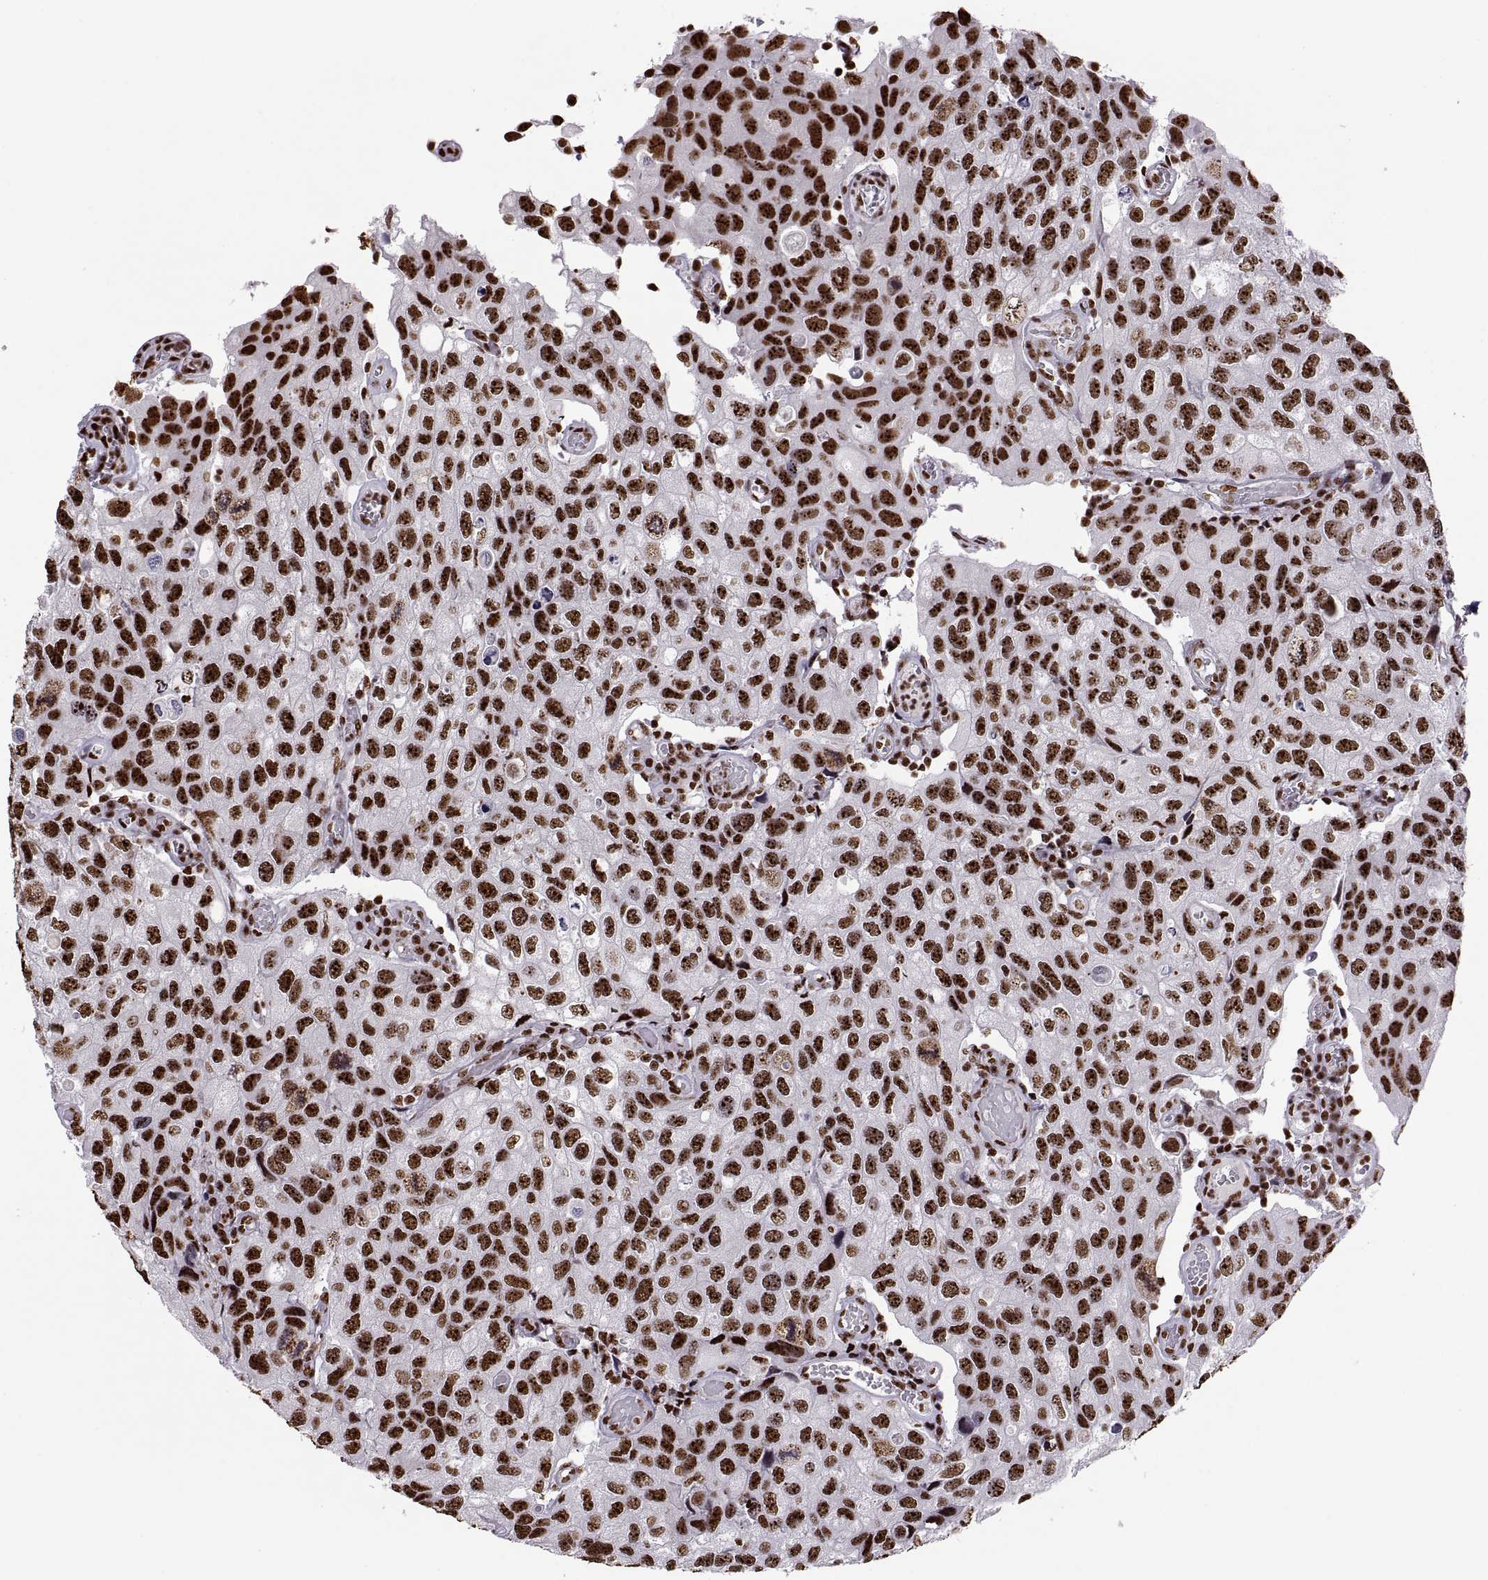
{"staining": {"intensity": "strong", "quantity": ">75%", "location": "nuclear"}, "tissue": "urothelial cancer", "cell_type": "Tumor cells", "image_type": "cancer", "snomed": [{"axis": "morphology", "description": "Urothelial carcinoma, High grade"}, {"axis": "topography", "description": "Urinary bladder"}], "caption": "About >75% of tumor cells in human high-grade urothelial carcinoma demonstrate strong nuclear protein expression as visualized by brown immunohistochemical staining.", "gene": "SNAI1", "patient": {"sex": "male", "age": 79}}